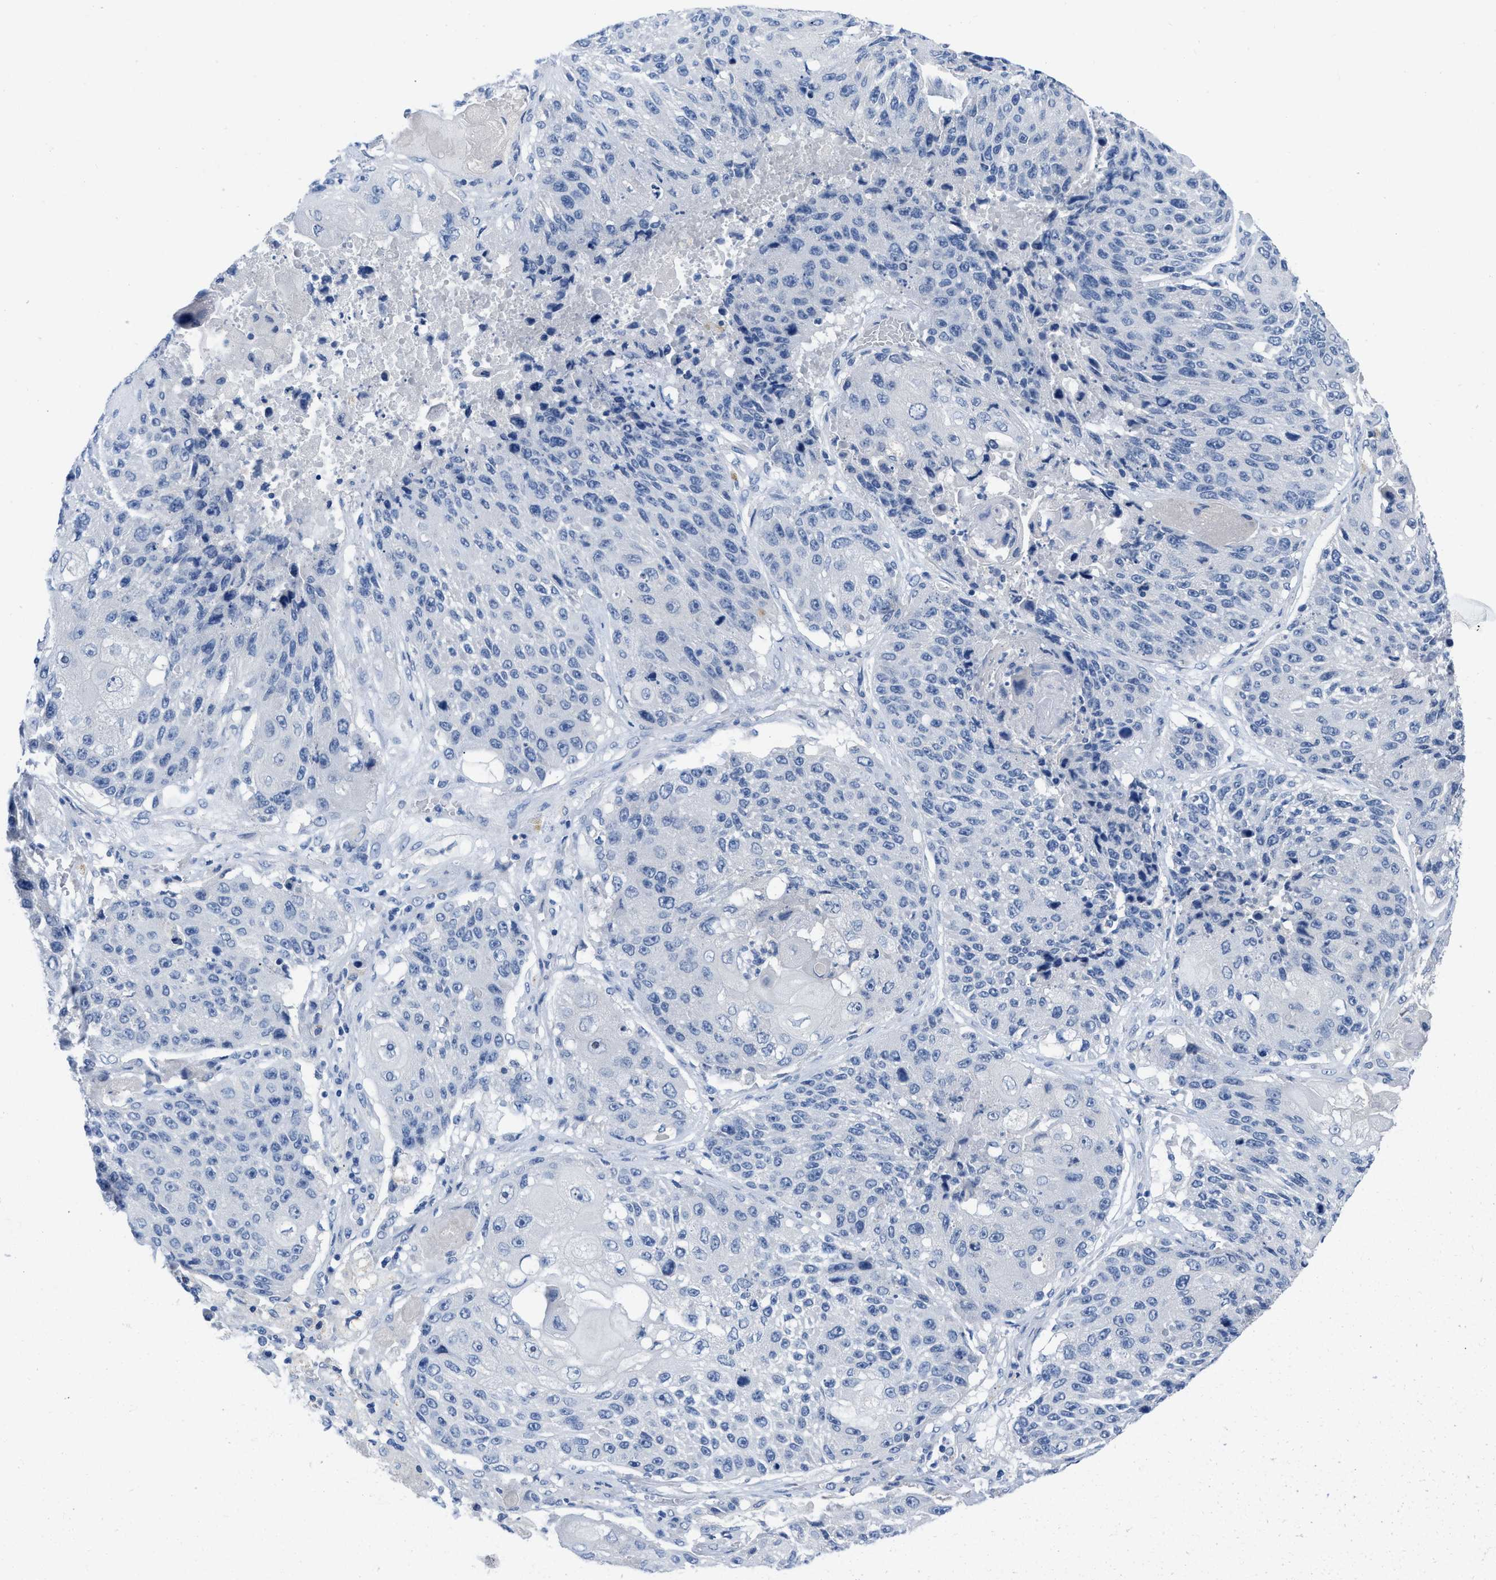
{"staining": {"intensity": "negative", "quantity": "none", "location": "none"}, "tissue": "lung cancer", "cell_type": "Tumor cells", "image_type": "cancer", "snomed": [{"axis": "morphology", "description": "Squamous cell carcinoma, NOS"}, {"axis": "topography", "description": "Lung"}], "caption": "Immunohistochemistry micrograph of neoplastic tissue: human squamous cell carcinoma (lung) stained with DAB displays no significant protein expression in tumor cells.", "gene": "PYY", "patient": {"sex": "male", "age": 61}}